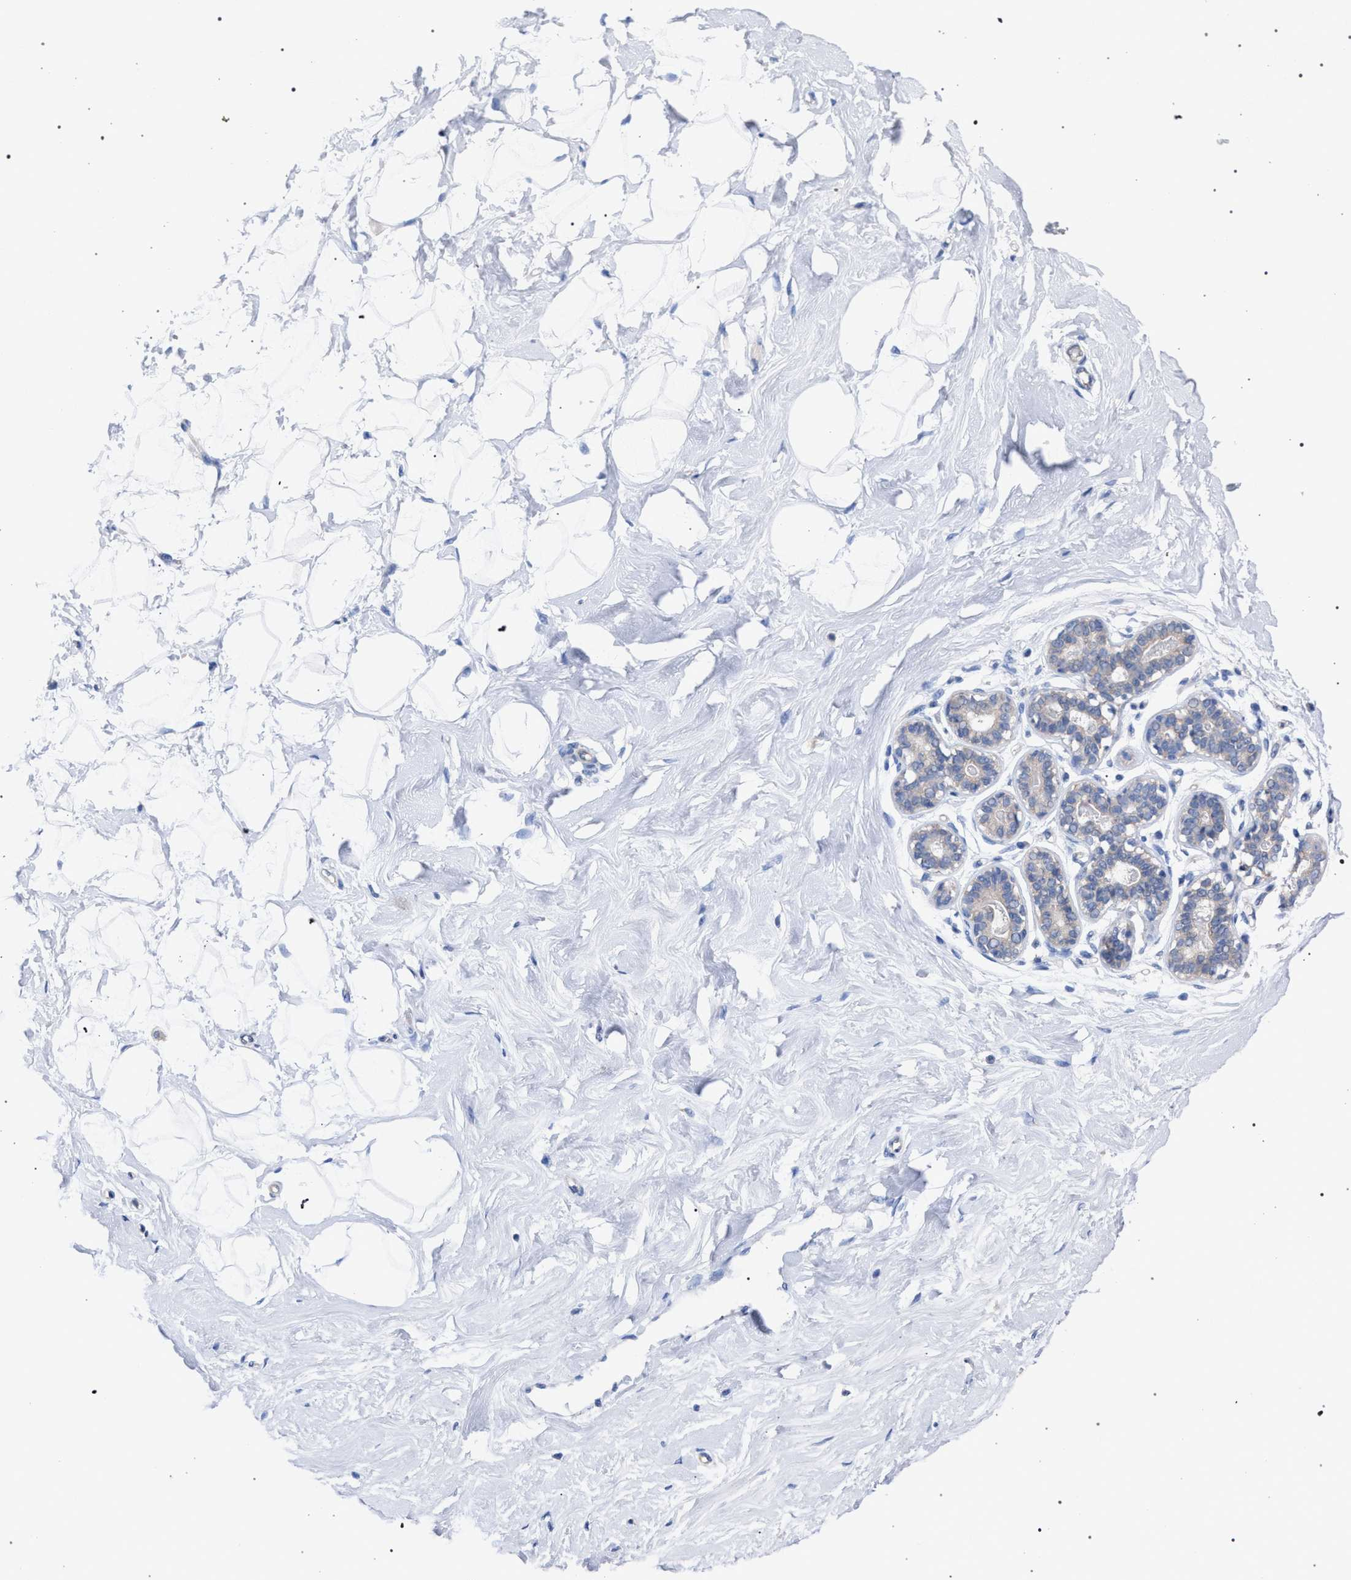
{"staining": {"intensity": "negative", "quantity": "none", "location": "none"}, "tissue": "breast", "cell_type": "Adipocytes", "image_type": "normal", "snomed": [{"axis": "morphology", "description": "Normal tissue, NOS"}, {"axis": "topography", "description": "Breast"}], "caption": "Immunohistochemistry (IHC) of unremarkable human breast demonstrates no expression in adipocytes. Brightfield microscopy of immunohistochemistry stained with DAB (brown) and hematoxylin (blue), captured at high magnification.", "gene": "GMPR", "patient": {"sex": "female", "age": 23}}